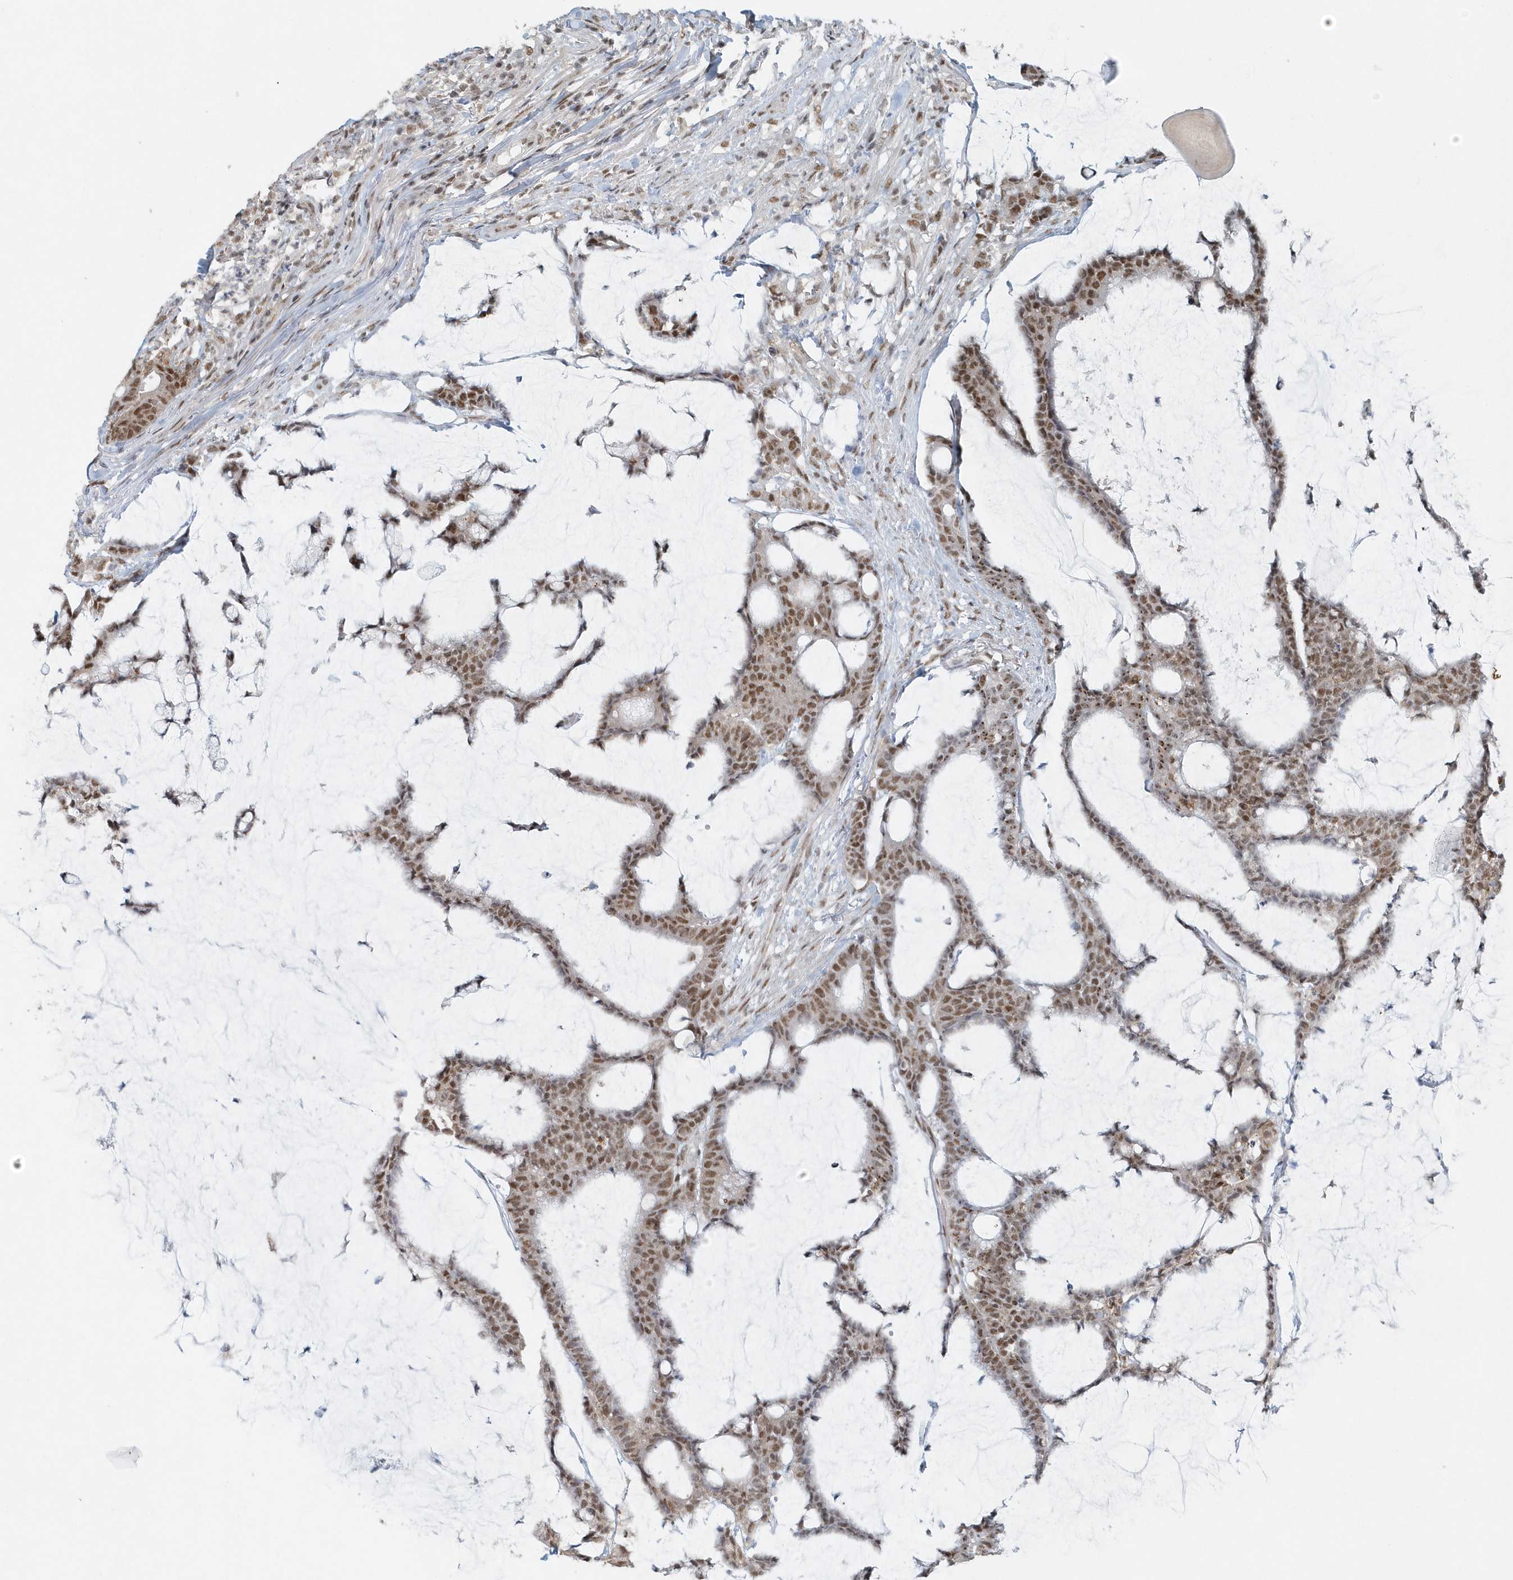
{"staining": {"intensity": "moderate", "quantity": ">75%", "location": "nuclear"}, "tissue": "colorectal cancer", "cell_type": "Tumor cells", "image_type": "cancer", "snomed": [{"axis": "morphology", "description": "Adenocarcinoma, NOS"}, {"axis": "topography", "description": "Colon"}], "caption": "A photomicrograph of human colorectal cancer (adenocarcinoma) stained for a protein displays moderate nuclear brown staining in tumor cells. (Stains: DAB in brown, nuclei in blue, Microscopy: brightfield microscopy at high magnification).", "gene": "YTHDC1", "patient": {"sex": "female", "age": 84}}